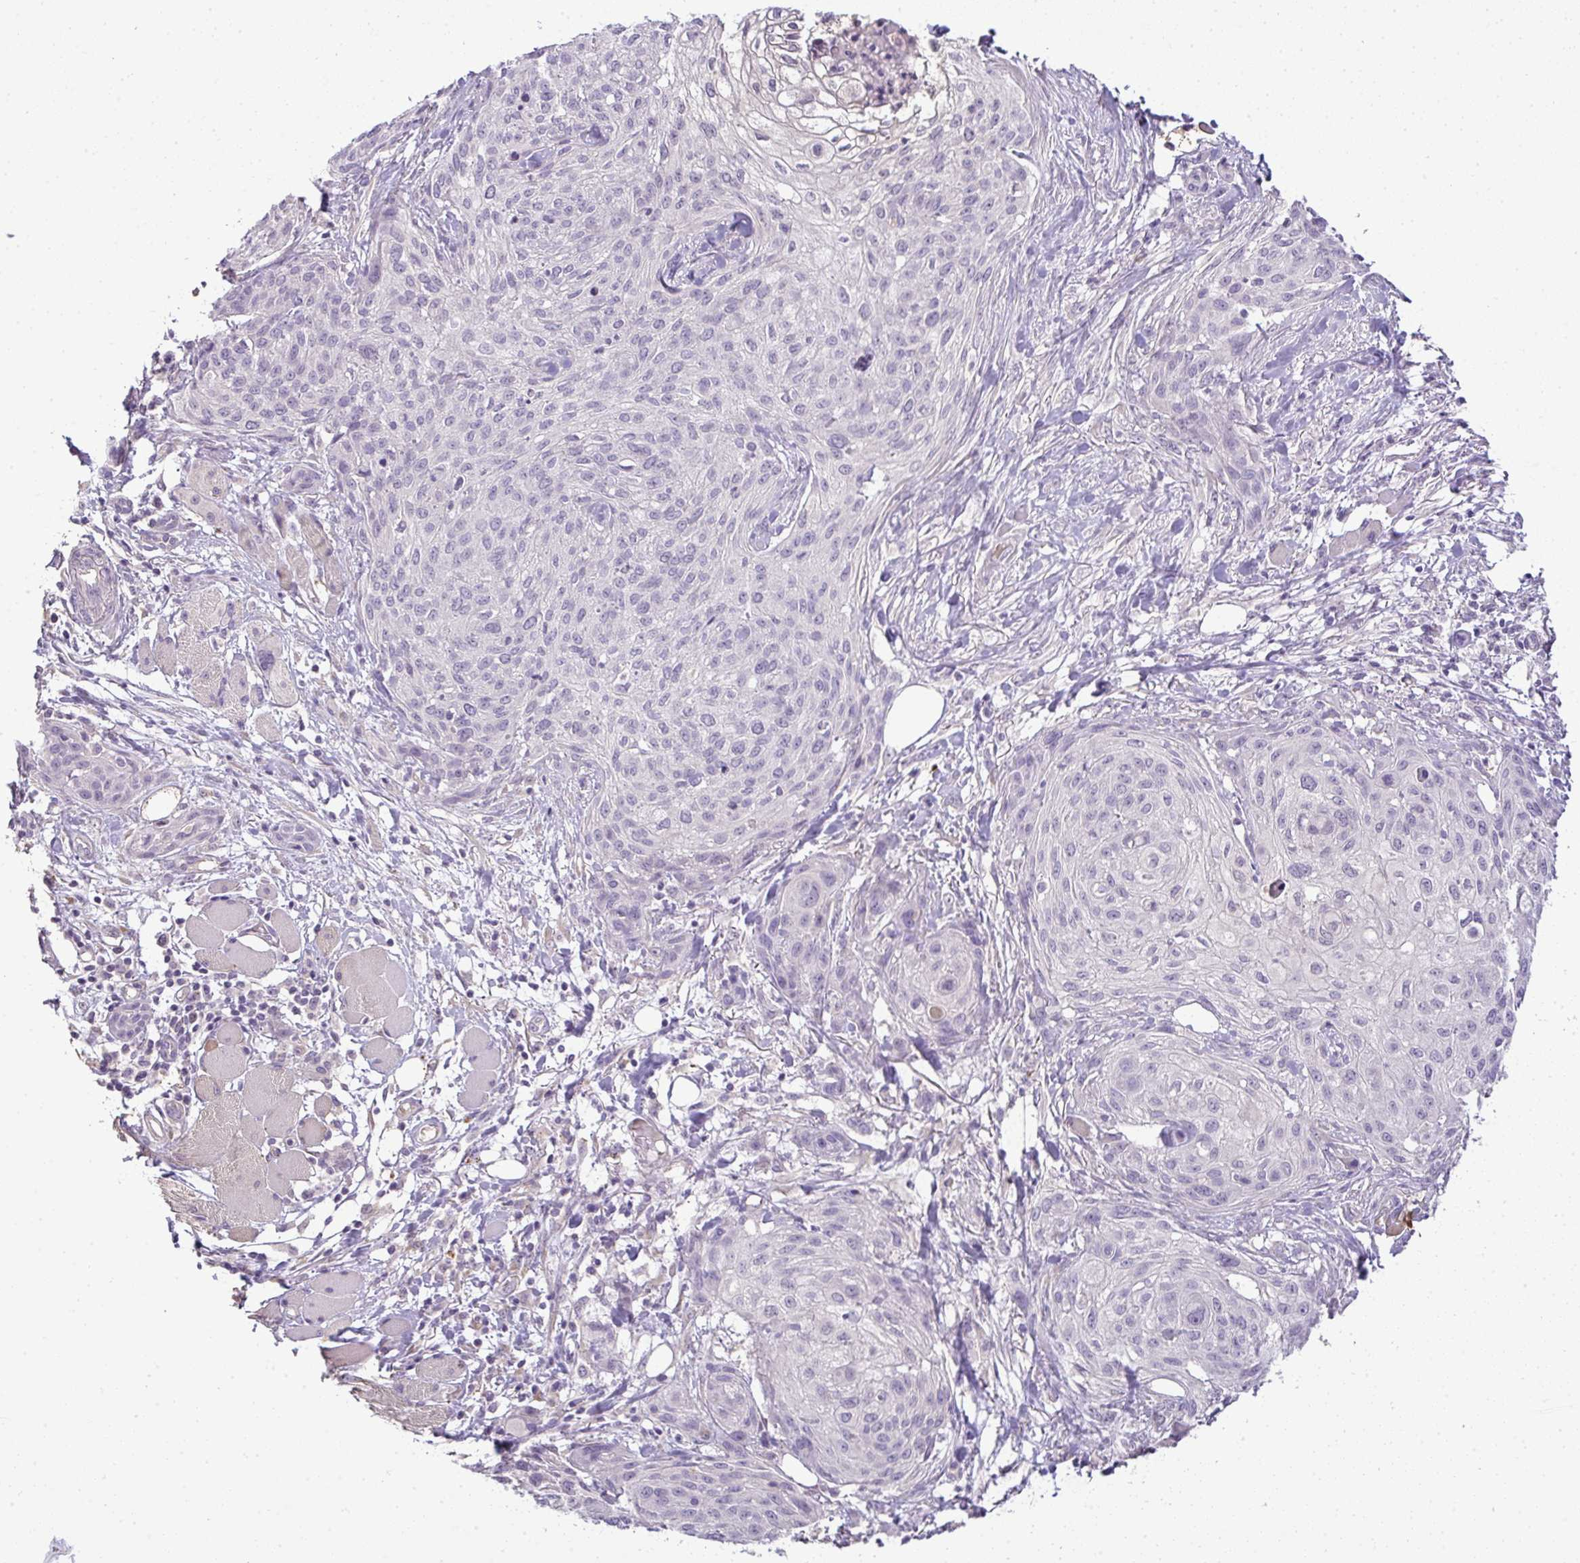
{"staining": {"intensity": "negative", "quantity": "none", "location": "none"}, "tissue": "skin cancer", "cell_type": "Tumor cells", "image_type": "cancer", "snomed": [{"axis": "morphology", "description": "Squamous cell carcinoma, NOS"}, {"axis": "topography", "description": "Skin"}], "caption": "Immunohistochemistry (IHC) micrograph of neoplastic tissue: skin squamous cell carcinoma stained with DAB (3,3'-diaminobenzidine) displays no significant protein staining in tumor cells.", "gene": "CMPK1", "patient": {"sex": "female", "age": 87}}